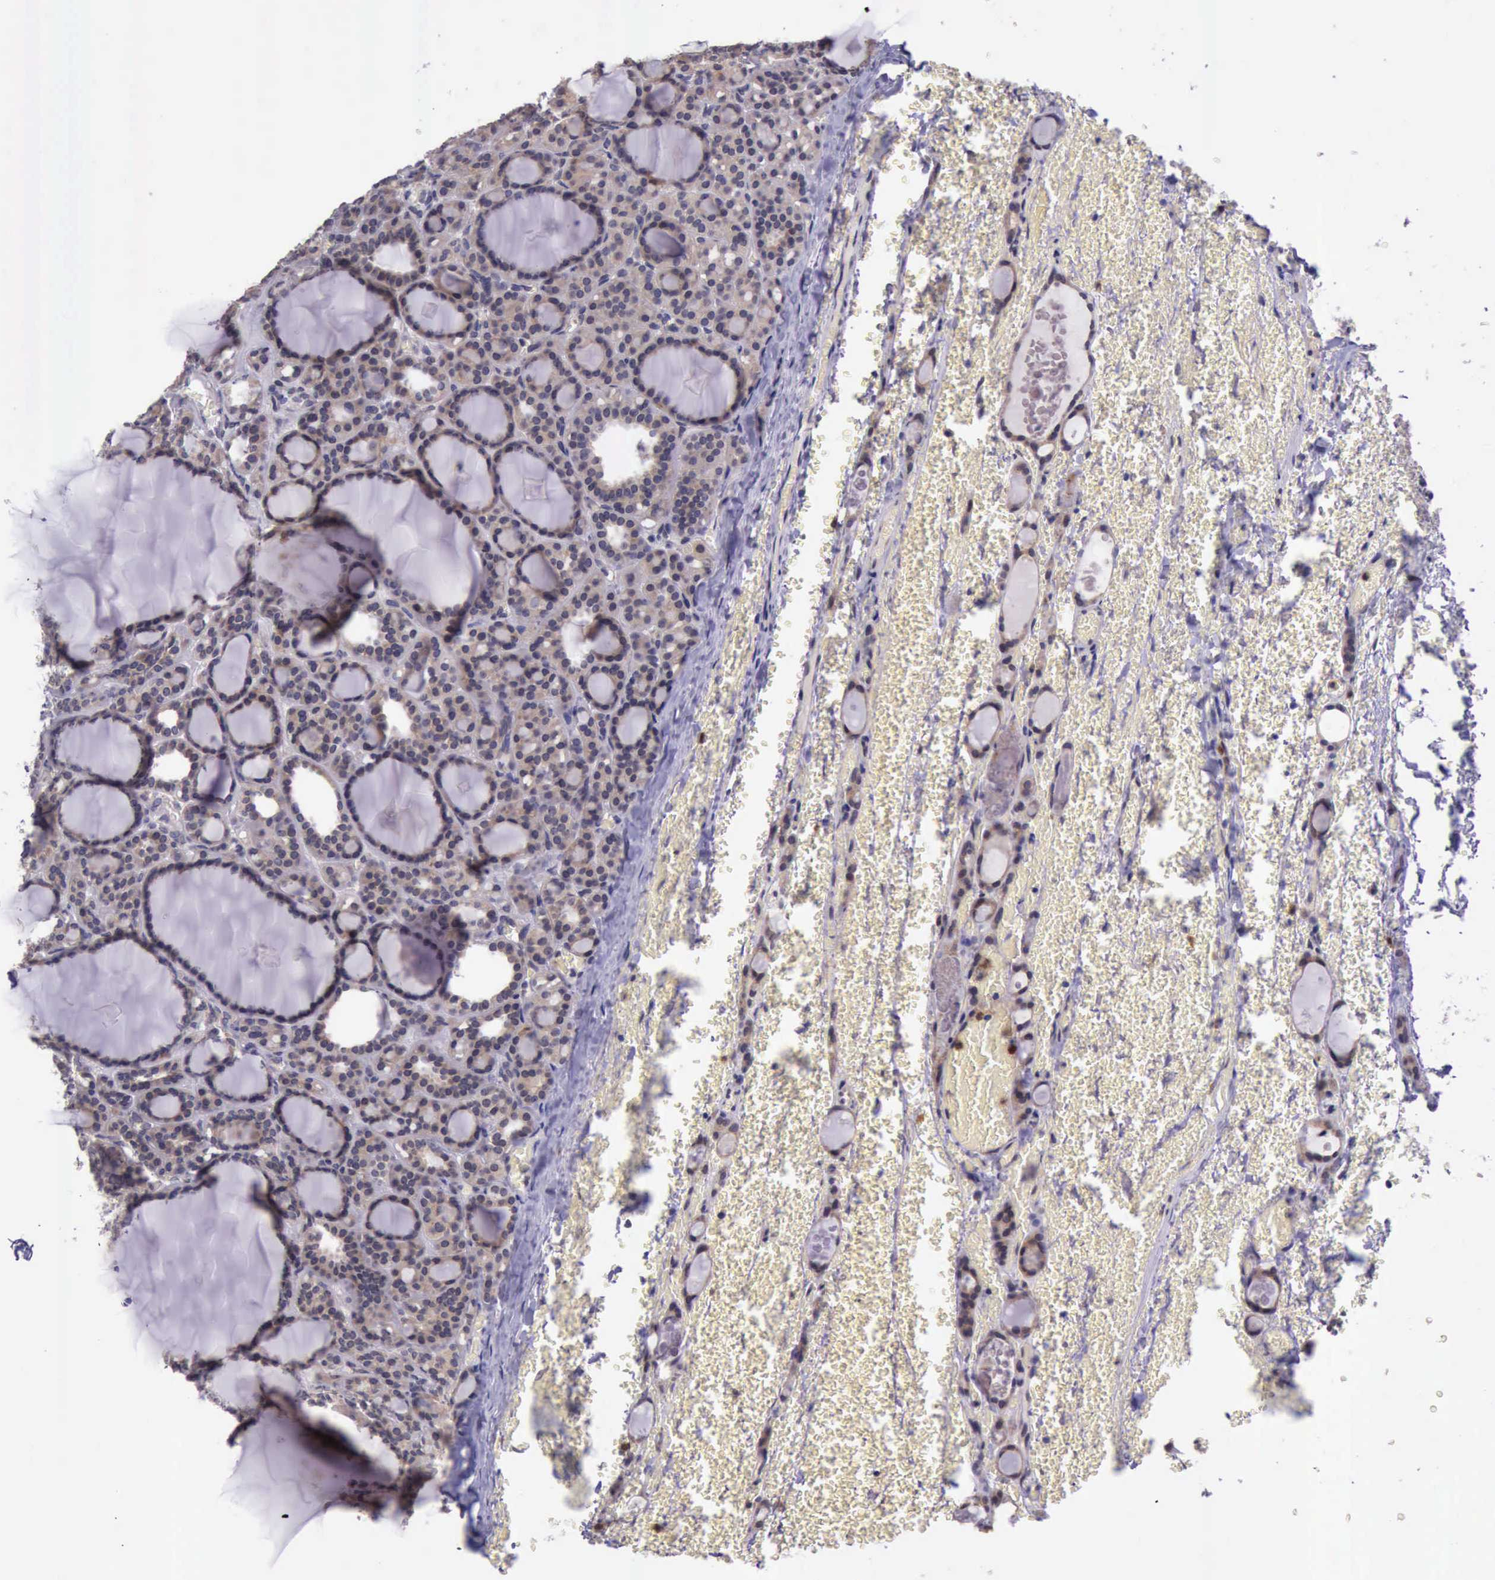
{"staining": {"intensity": "weak", "quantity": ">75%", "location": "cytoplasmic/membranous"}, "tissue": "thyroid cancer", "cell_type": "Tumor cells", "image_type": "cancer", "snomed": [{"axis": "morphology", "description": "Follicular adenoma carcinoma, NOS"}, {"axis": "topography", "description": "Thyroid gland"}], "caption": "IHC photomicrograph of human thyroid follicular adenoma carcinoma stained for a protein (brown), which exhibits low levels of weak cytoplasmic/membranous expression in approximately >75% of tumor cells.", "gene": "PLEK2", "patient": {"sex": "female", "age": 71}}